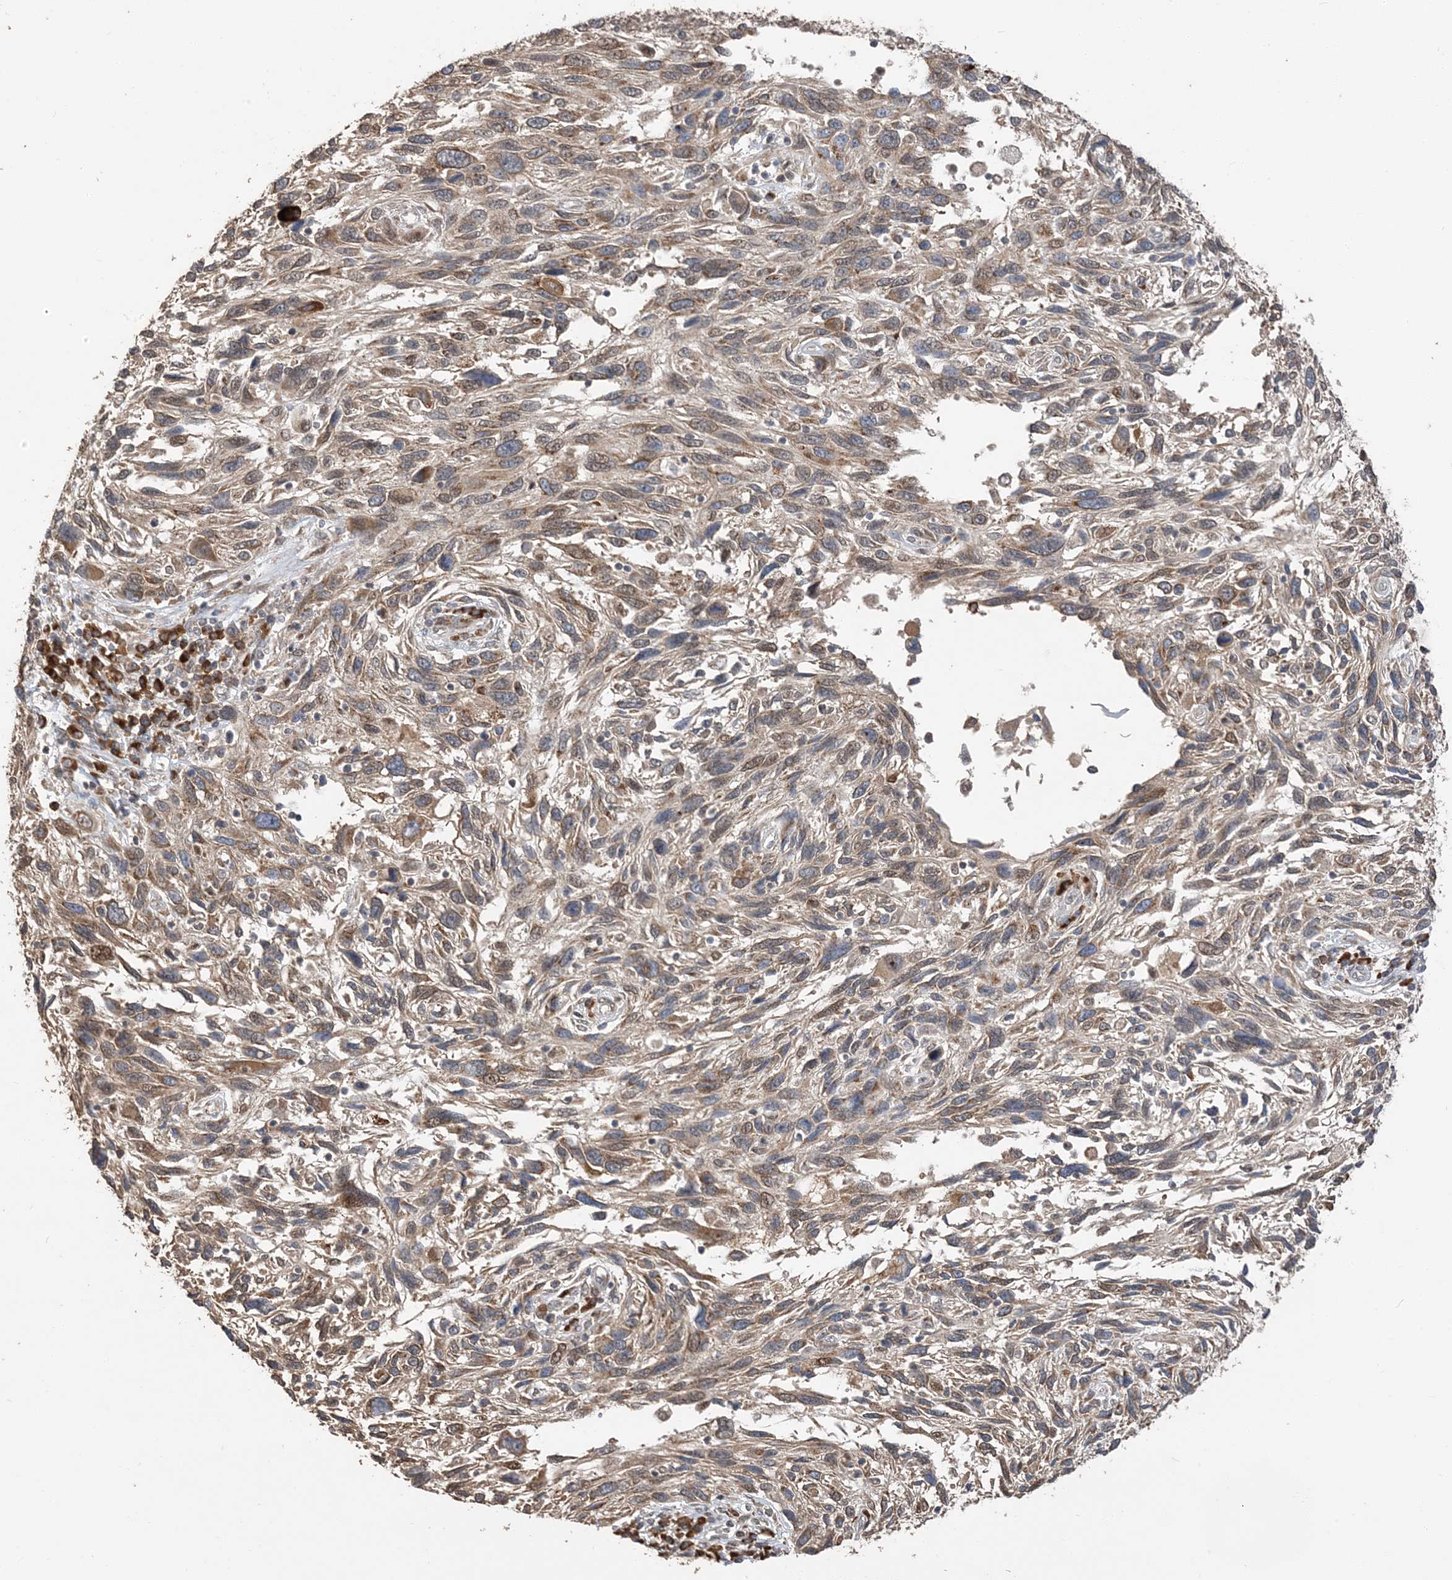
{"staining": {"intensity": "moderate", "quantity": ">75%", "location": "cytoplasmic/membranous"}, "tissue": "melanoma", "cell_type": "Tumor cells", "image_type": "cancer", "snomed": [{"axis": "morphology", "description": "Malignant melanoma, NOS"}, {"axis": "topography", "description": "Skin"}], "caption": "DAB immunohistochemical staining of melanoma reveals moderate cytoplasmic/membranous protein staining in approximately >75% of tumor cells. The staining is performed using DAB (3,3'-diaminobenzidine) brown chromogen to label protein expression. The nuclei are counter-stained blue using hematoxylin.", "gene": "RER1", "patient": {"sex": "male", "age": 53}}